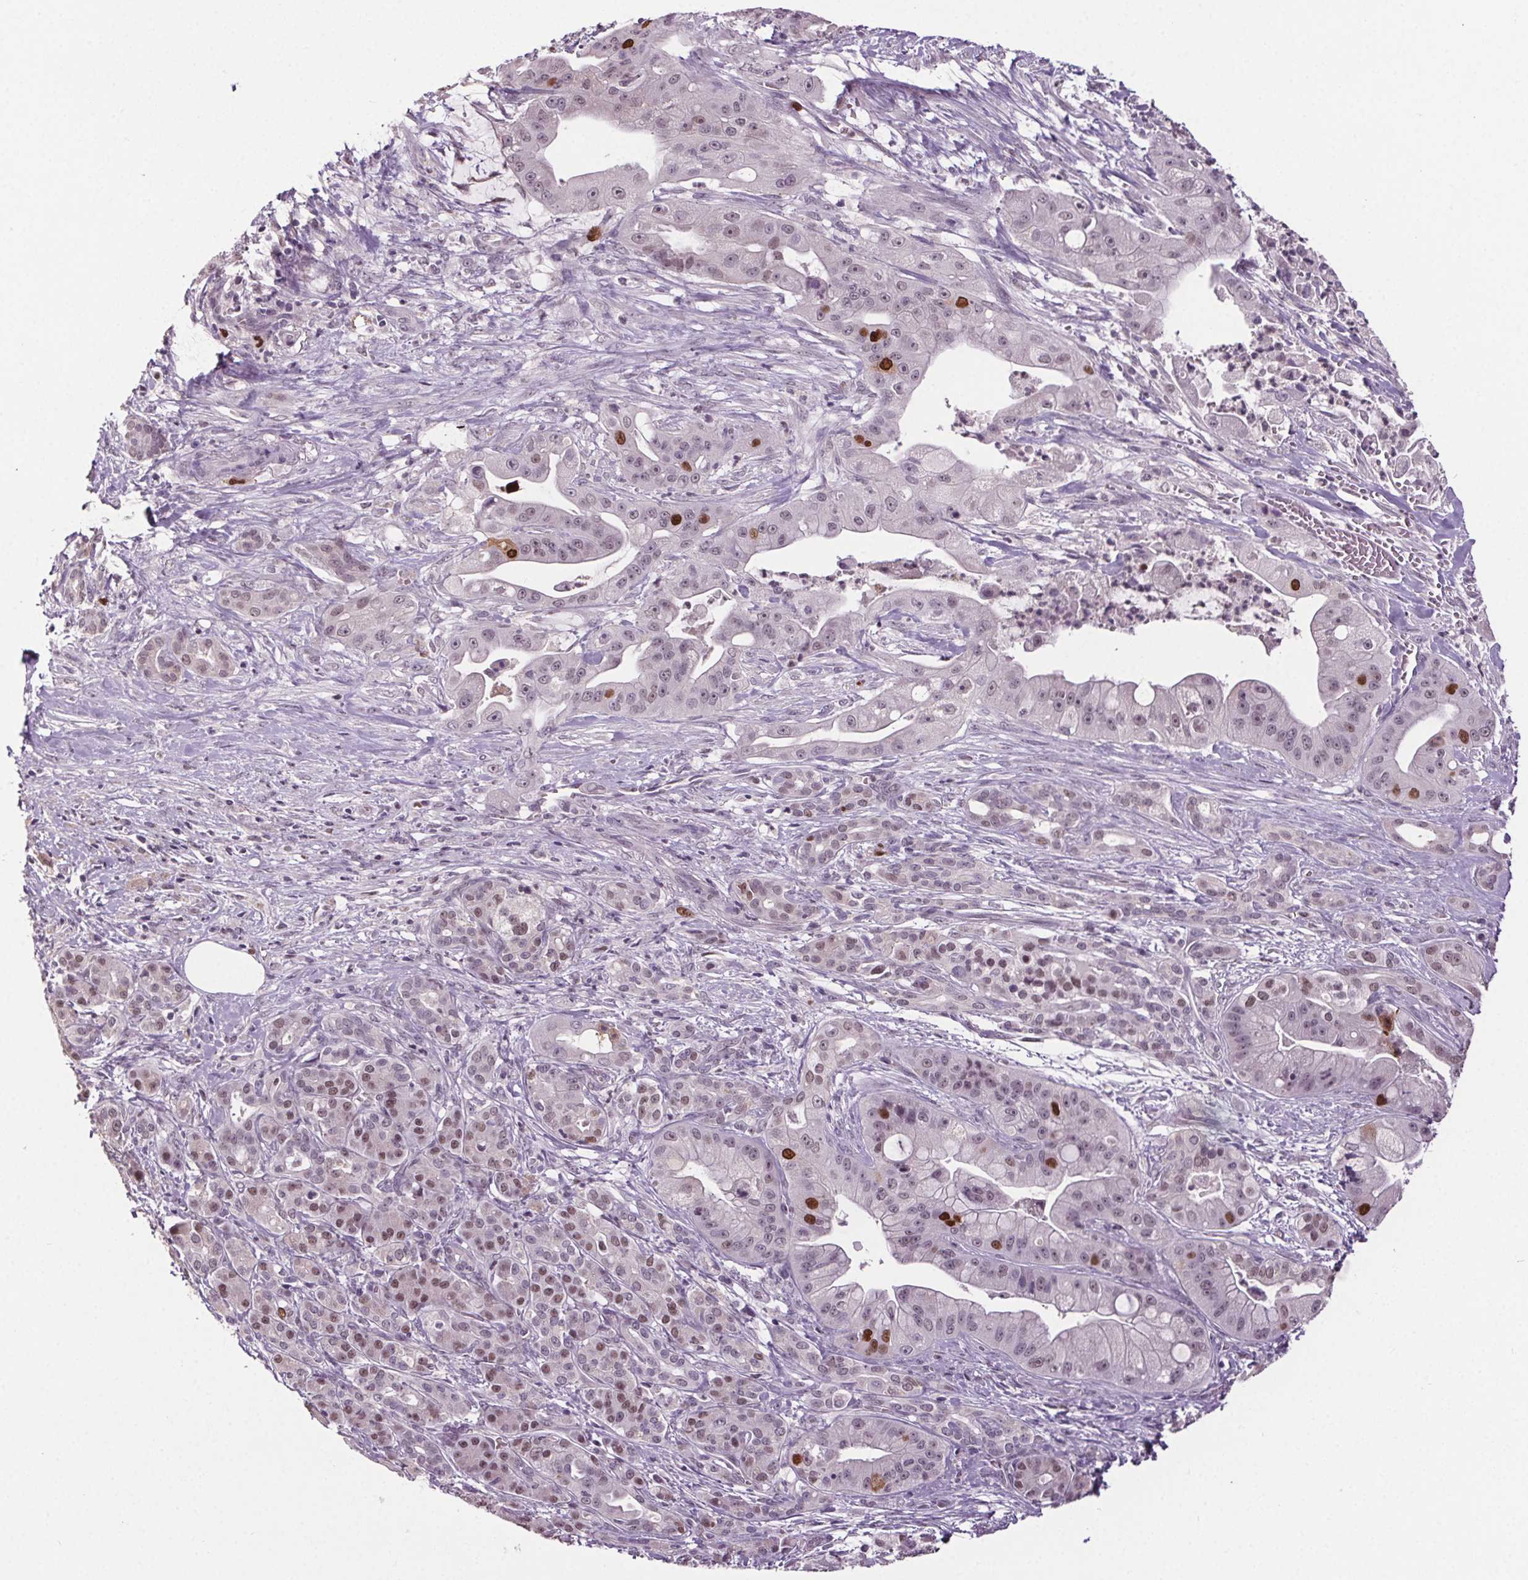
{"staining": {"intensity": "strong", "quantity": "<25%", "location": "nuclear"}, "tissue": "pancreatic cancer", "cell_type": "Tumor cells", "image_type": "cancer", "snomed": [{"axis": "morphology", "description": "Normal tissue, NOS"}, {"axis": "morphology", "description": "Inflammation, NOS"}, {"axis": "morphology", "description": "Adenocarcinoma, NOS"}, {"axis": "topography", "description": "Pancreas"}], "caption": "Immunohistochemical staining of human pancreatic cancer exhibits strong nuclear protein positivity in approximately <25% of tumor cells.", "gene": "CENPF", "patient": {"sex": "male", "age": 57}}